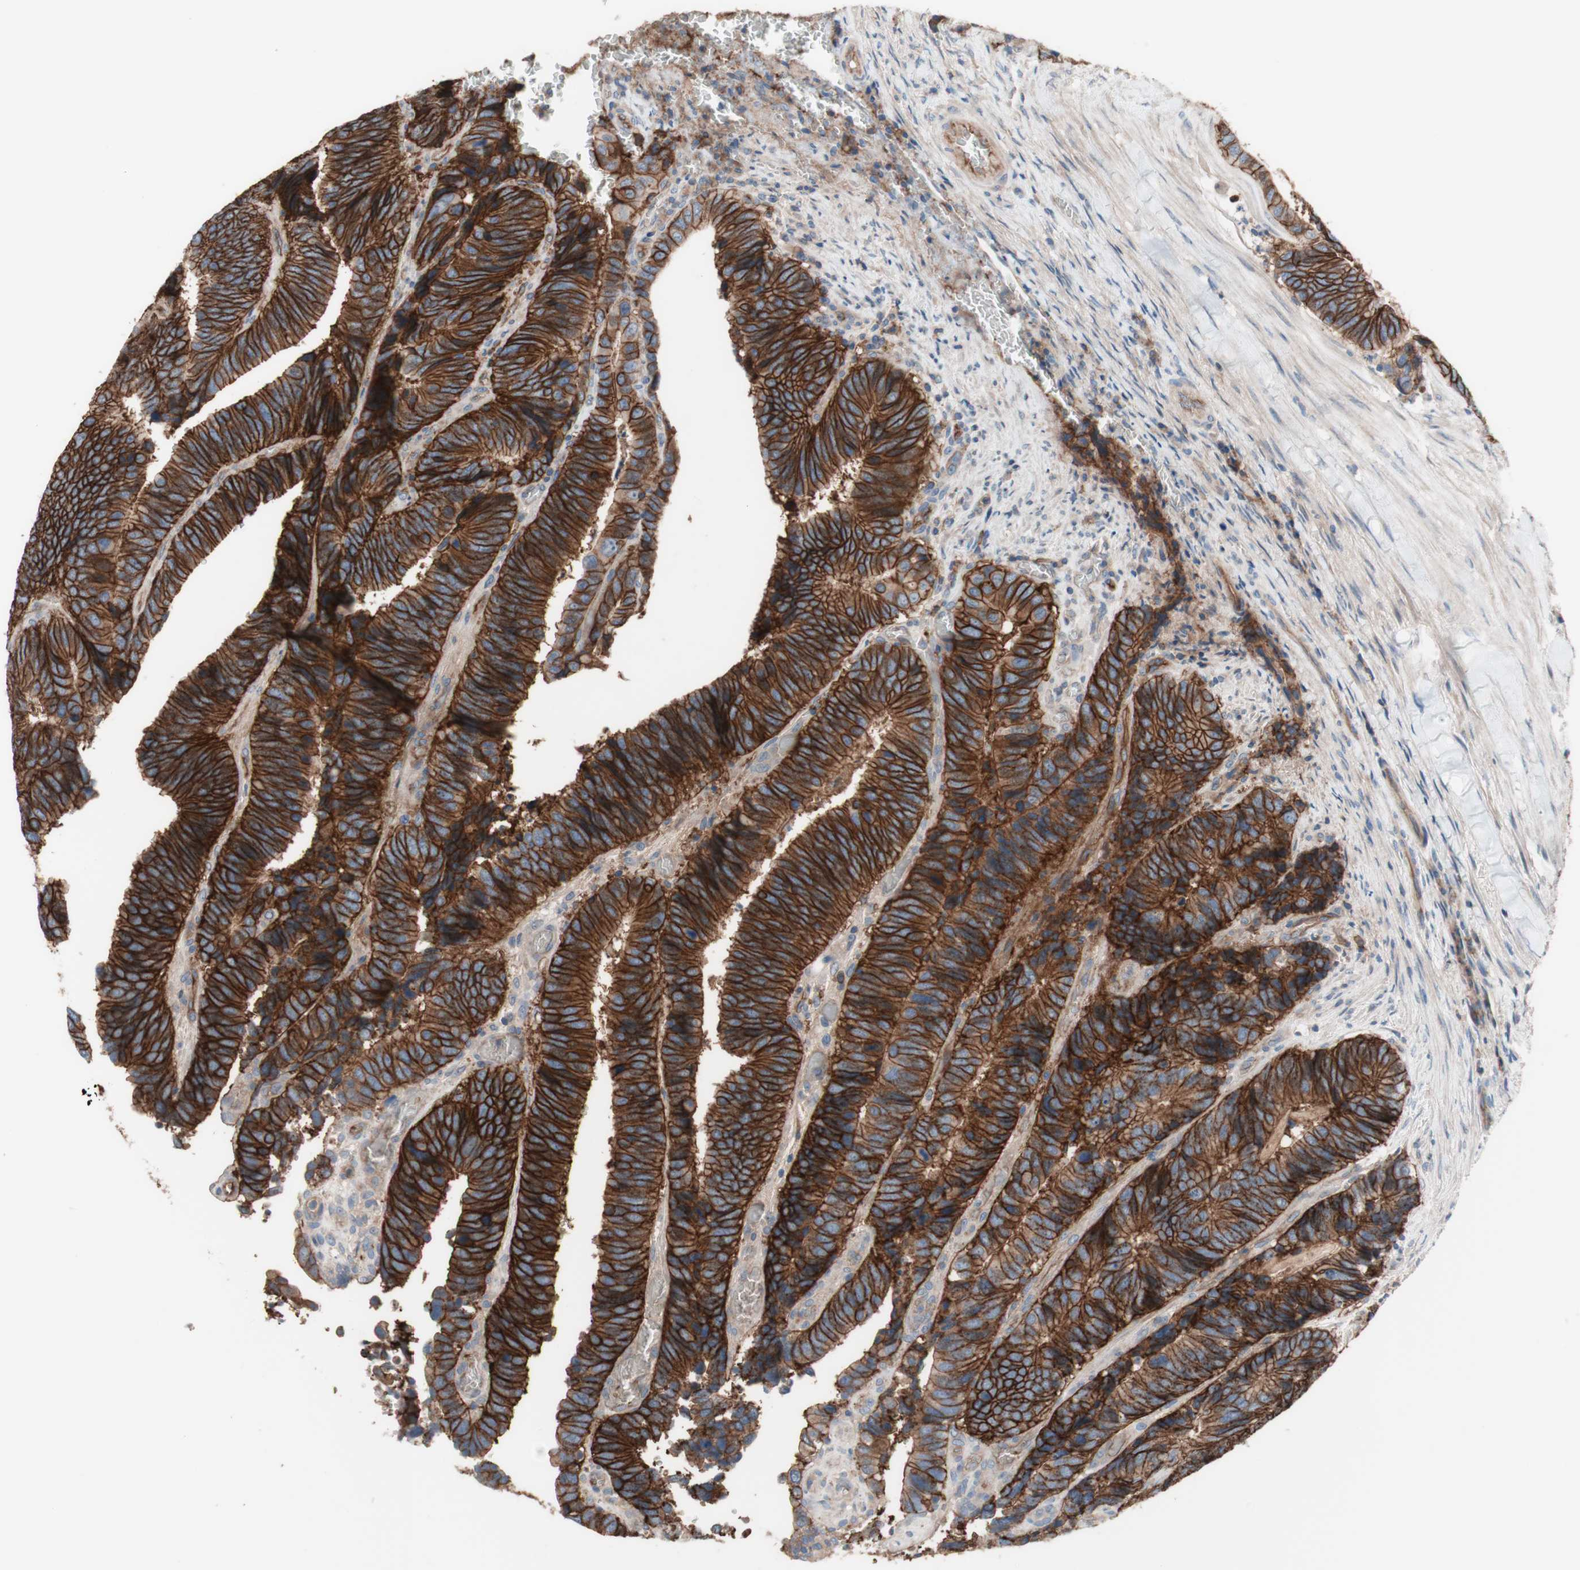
{"staining": {"intensity": "strong", "quantity": ">75%", "location": "cytoplasmic/membranous"}, "tissue": "colorectal cancer", "cell_type": "Tumor cells", "image_type": "cancer", "snomed": [{"axis": "morphology", "description": "Adenocarcinoma, NOS"}, {"axis": "topography", "description": "Colon"}], "caption": "High-power microscopy captured an immunohistochemistry (IHC) histopathology image of adenocarcinoma (colorectal), revealing strong cytoplasmic/membranous expression in about >75% of tumor cells. The staining was performed using DAB (3,3'-diaminobenzidine), with brown indicating positive protein expression. Nuclei are stained blue with hematoxylin.", "gene": "CD46", "patient": {"sex": "male", "age": 72}}